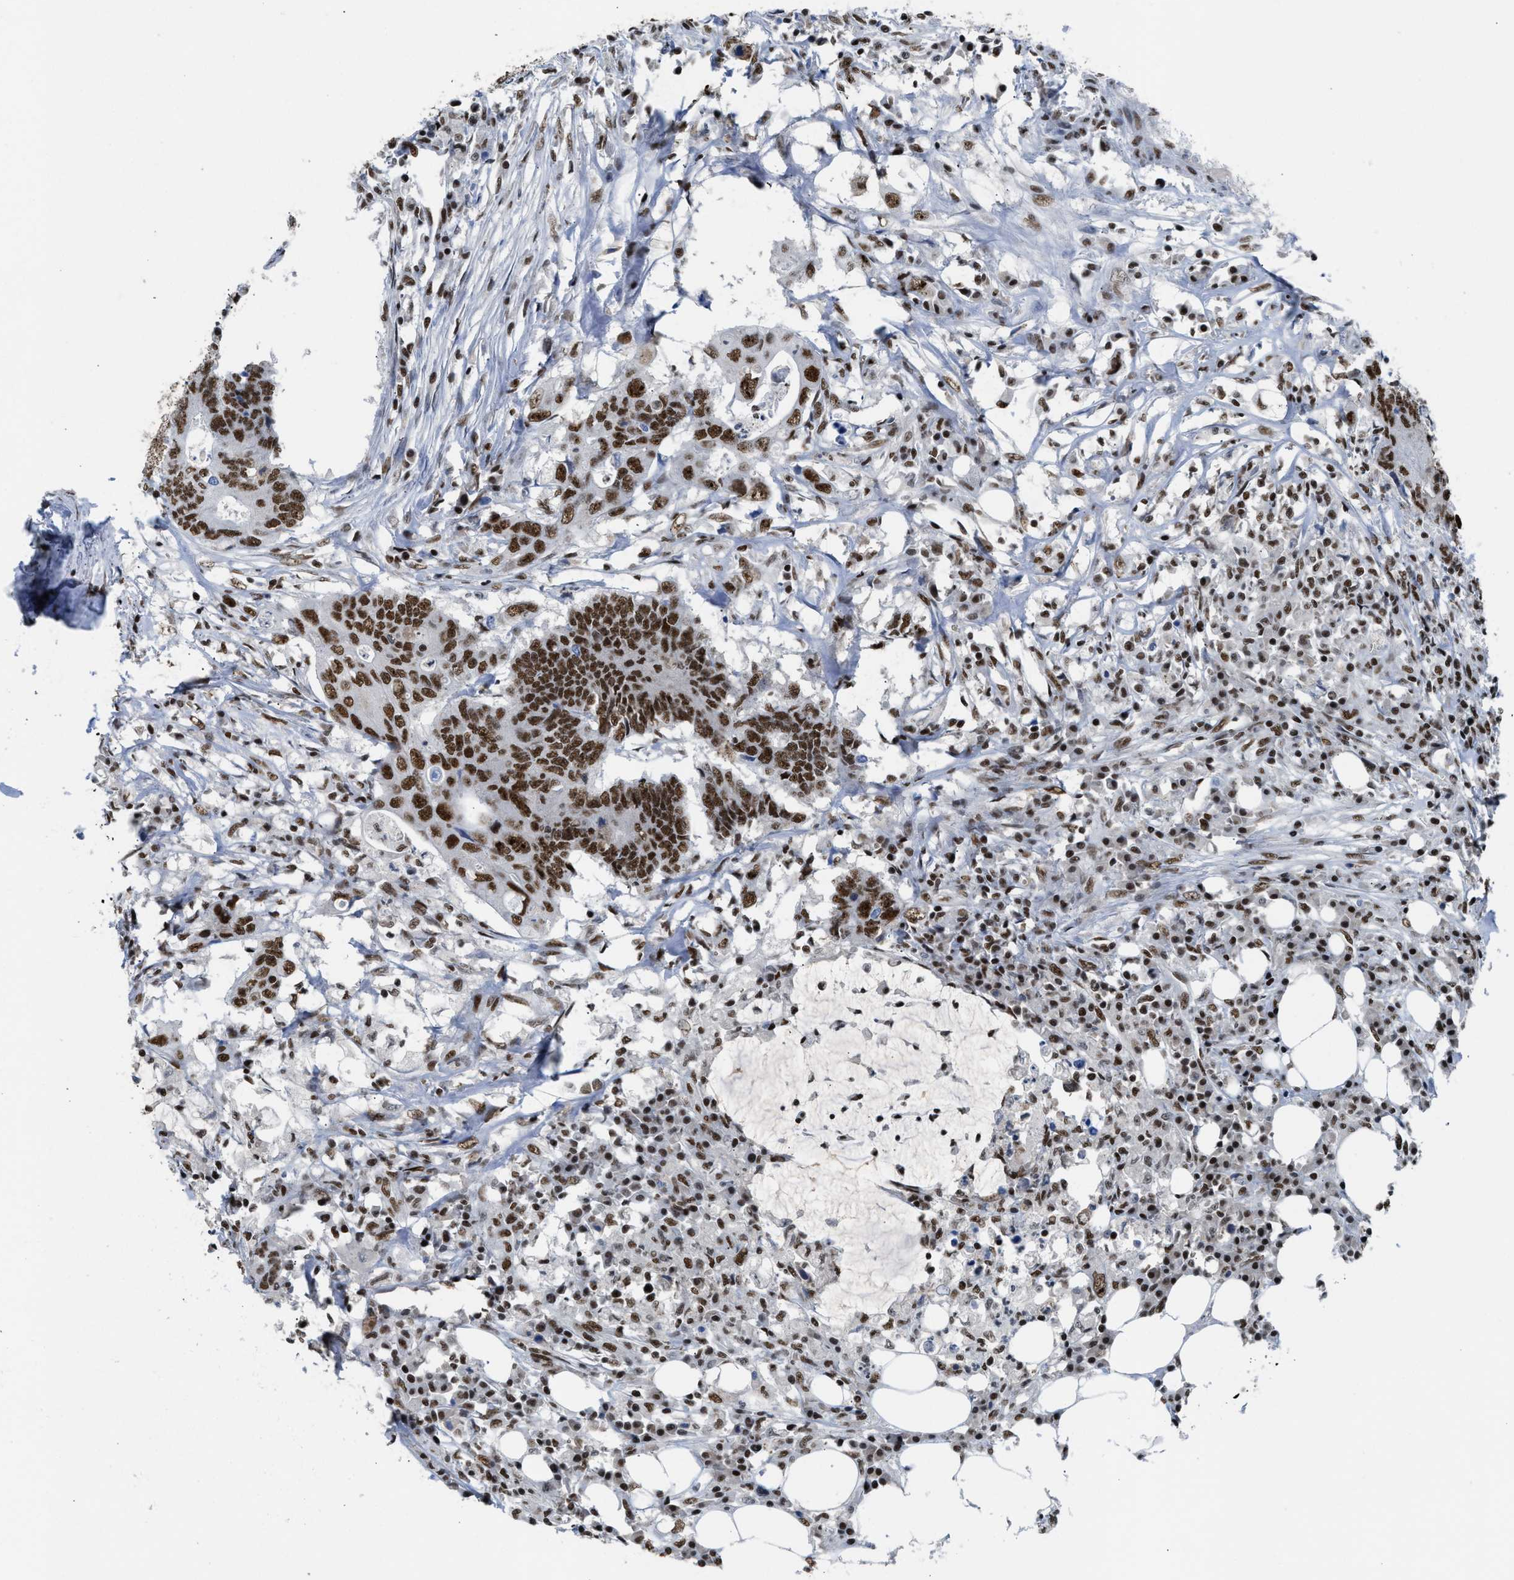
{"staining": {"intensity": "strong", "quantity": ">75%", "location": "nuclear"}, "tissue": "colorectal cancer", "cell_type": "Tumor cells", "image_type": "cancer", "snomed": [{"axis": "morphology", "description": "Adenocarcinoma, NOS"}, {"axis": "topography", "description": "Colon"}], "caption": "Immunohistochemical staining of human colorectal cancer (adenocarcinoma) reveals high levels of strong nuclear staining in approximately >75% of tumor cells. (Brightfield microscopy of DAB IHC at high magnification).", "gene": "SCAF4", "patient": {"sex": "male", "age": 71}}